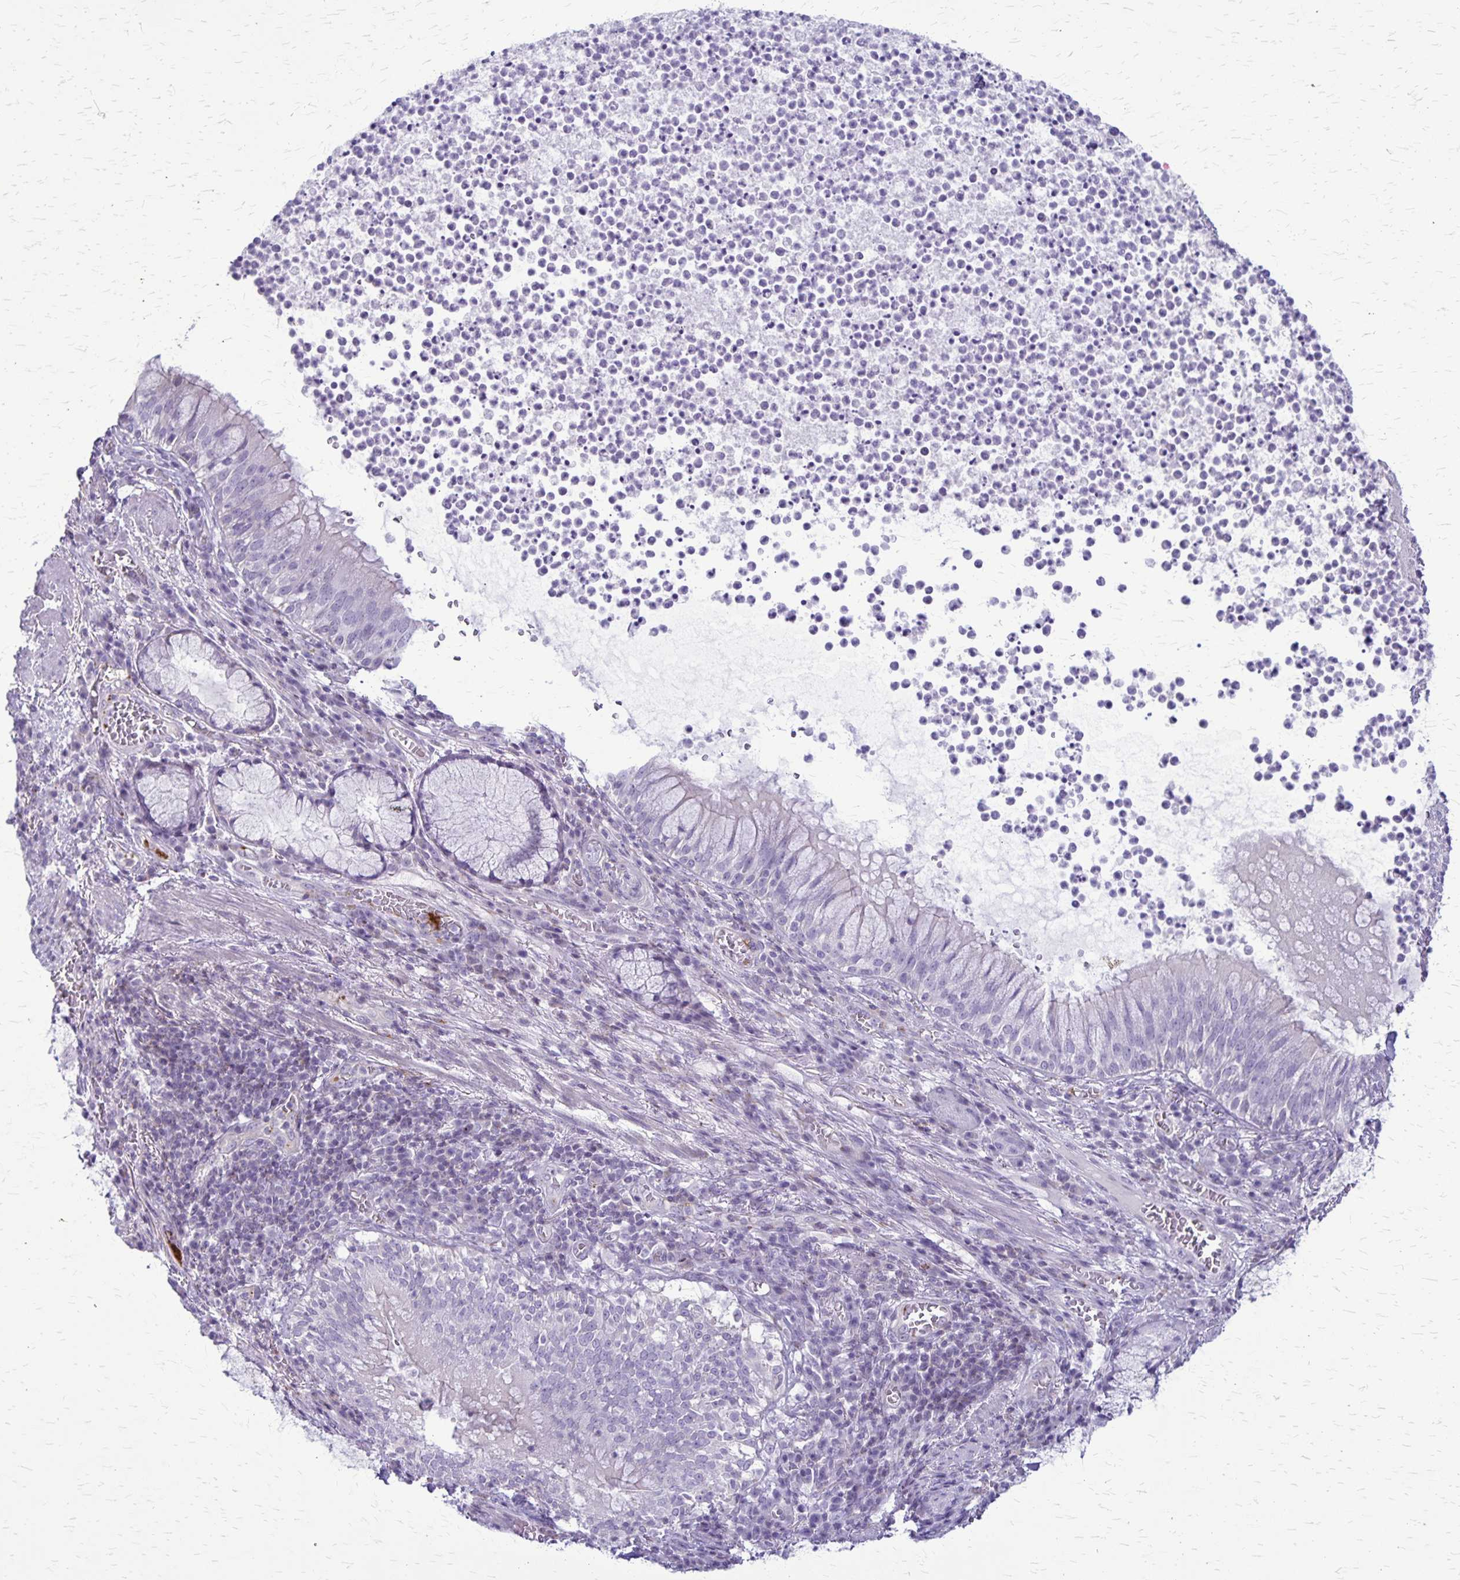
{"staining": {"intensity": "negative", "quantity": "none", "location": "none"}, "tissue": "bronchus", "cell_type": "Respiratory epithelial cells", "image_type": "normal", "snomed": [{"axis": "morphology", "description": "Normal tissue, NOS"}, {"axis": "topography", "description": "Lymph node"}, {"axis": "topography", "description": "Bronchus"}], "caption": "Immunohistochemistry image of normal bronchus: human bronchus stained with DAB displays no significant protein staining in respiratory epithelial cells. (DAB IHC with hematoxylin counter stain).", "gene": "GP9", "patient": {"sex": "male", "age": 56}}